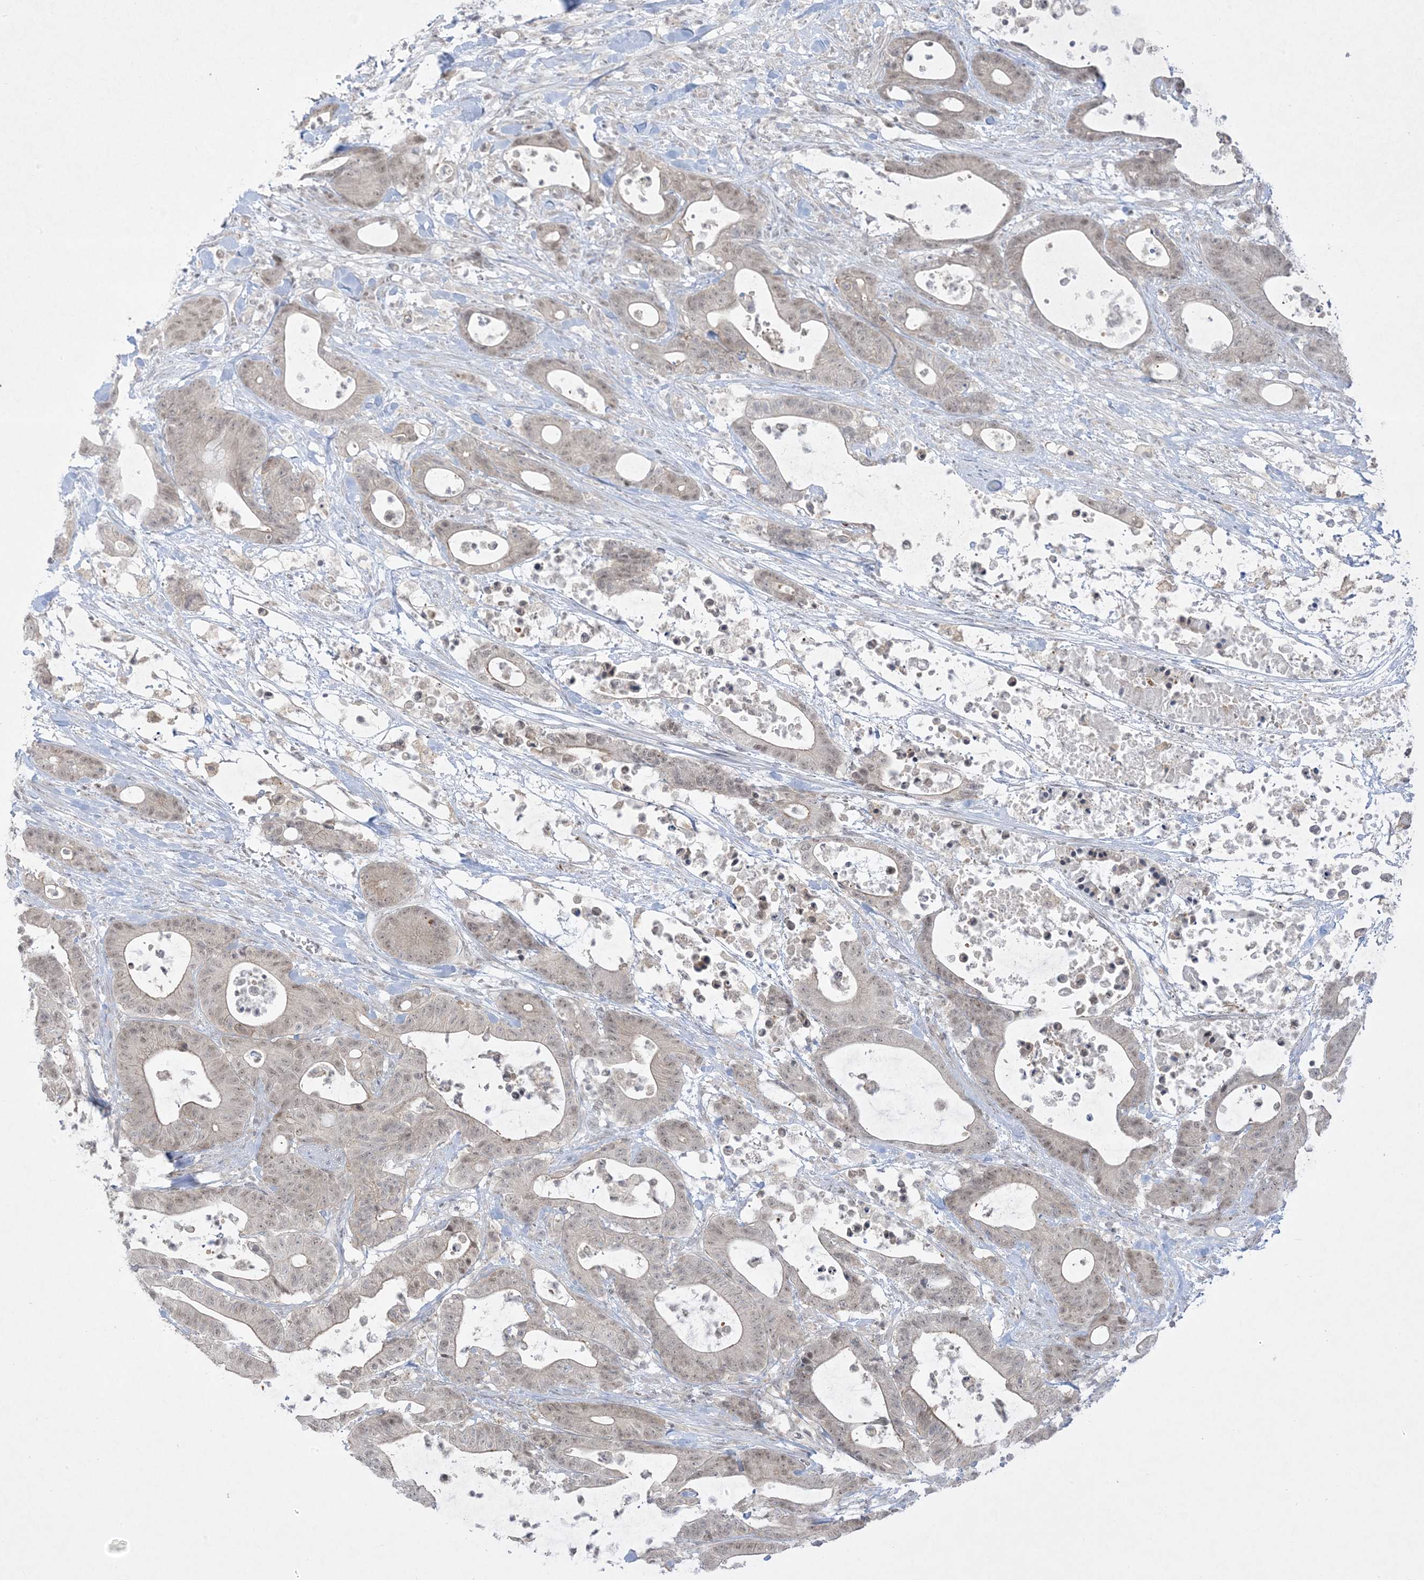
{"staining": {"intensity": "weak", "quantity": ">75%", "location": "nuclear"}, "tissue": "colorectal cancer", "cell_type": "Tumor cells", "image_type": "cancer", "snomed": [{"axis": "morphology", "description": "Adenocarcinoma, NOS"}, {"axis": "topography", "description": "Colon"}], "caption": "There is low levels of weak nuclear positivity in tumor cells of colorectal adenocarcinoma, as demonstrated by immunohistochemical staining (brown color).", "gene": "PTK6", "patient": {"sex": "female", "age": 84}}